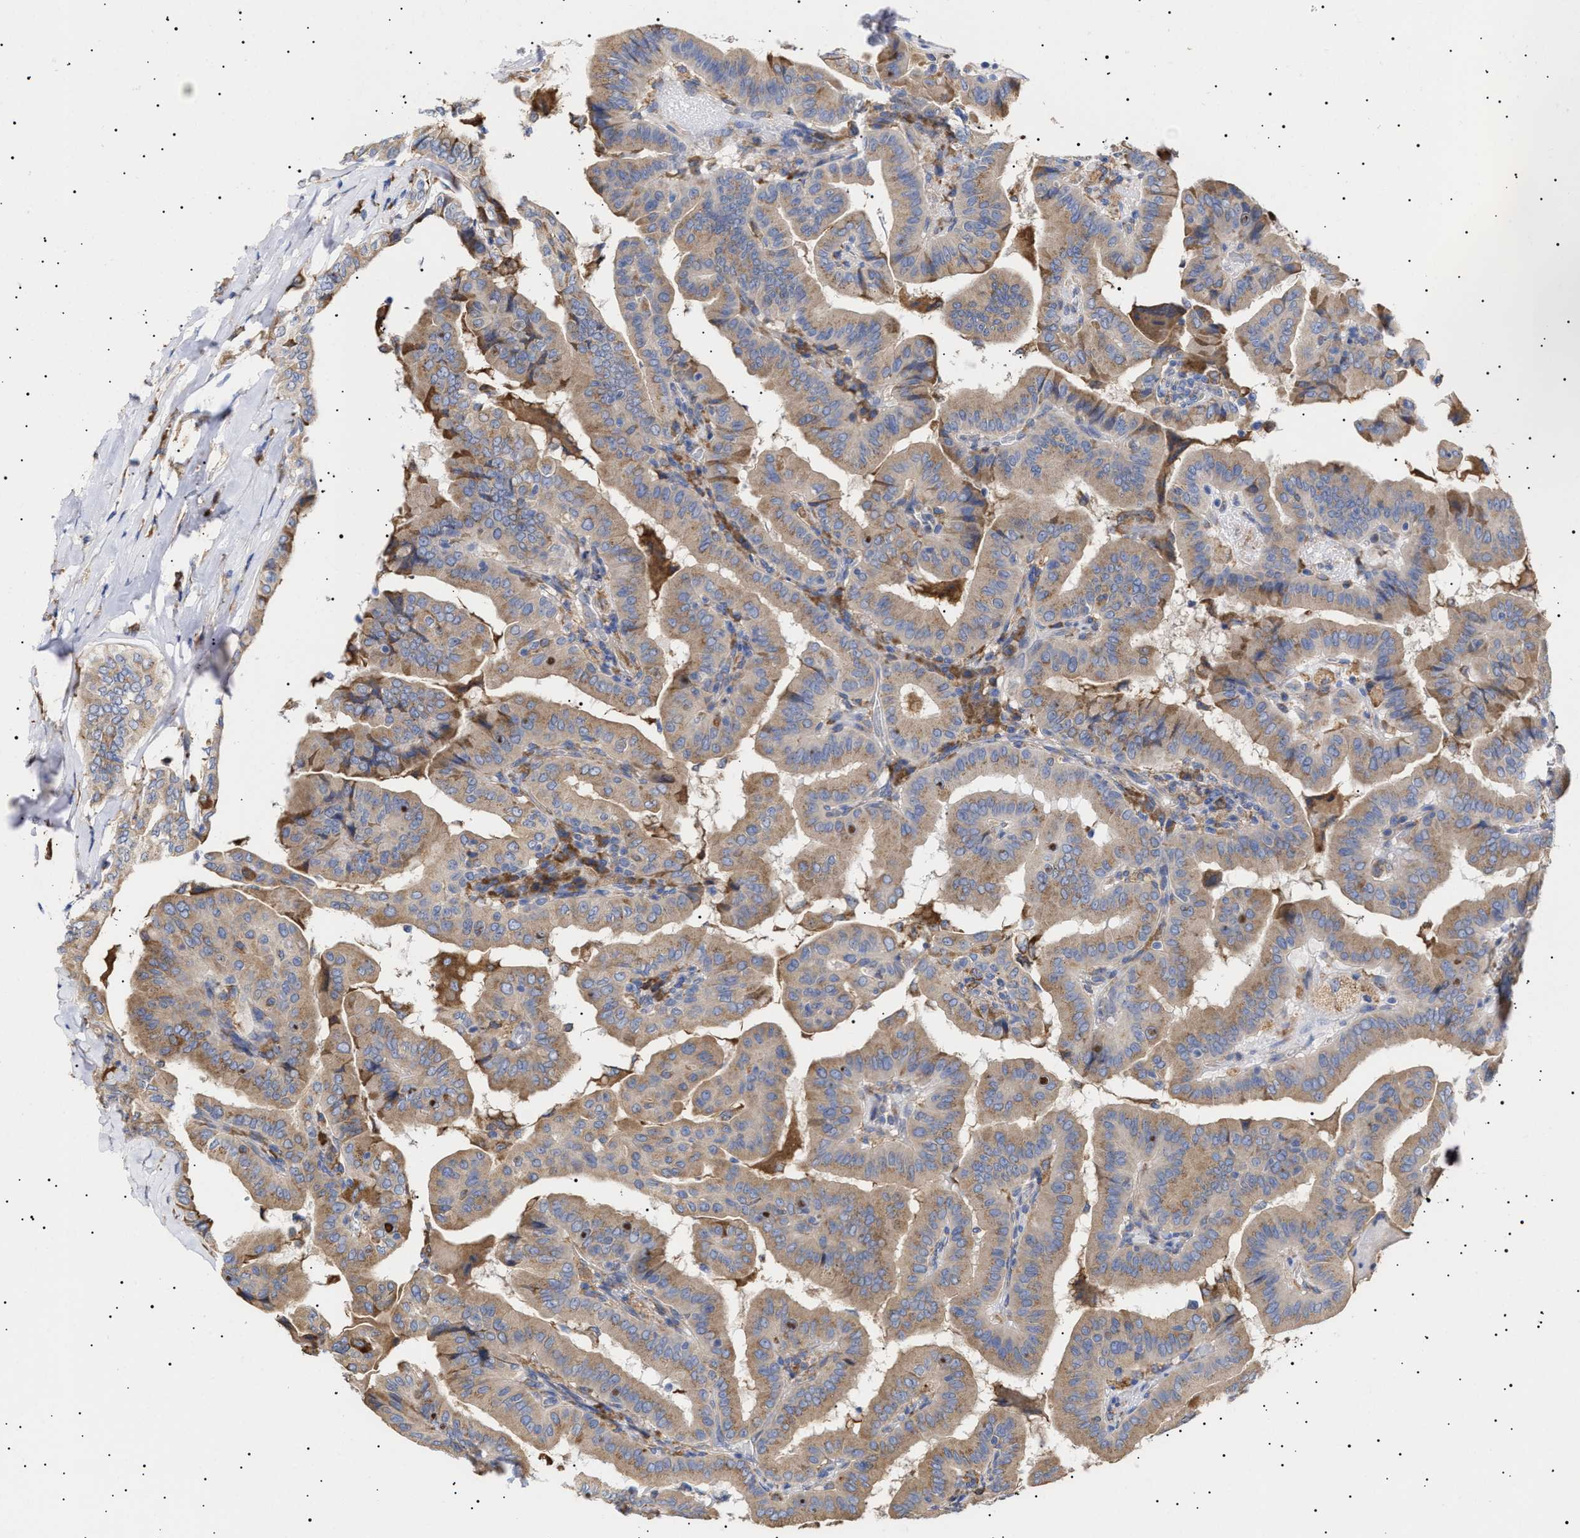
{"staining": {"intensity": "weak", "quantity": ">75%", "location": "cytoplasmic/membranous"}, "tissue": "thyroid cancer", "cell_type": "Tumor cells", "image_type": "cancer", "snomed": [{"axis": "morphology", "description": "Papillary adenocarcinoma, NOS"}, {"axis": "topography", "description": "Thyroid gland"}], "caption": "Tumor cells demonstrate low levels of weak cytoplasmic/membranous expression in about >75% of cells in human papillary adenocarcinoma (thyroid). The staining was performed using DAB, with brown indicating positive protein expression. Nuclei are stained blue with hematoxylin.", "gene": "ERCC6L2", "patient": {"sex": "male", "age": 33}}